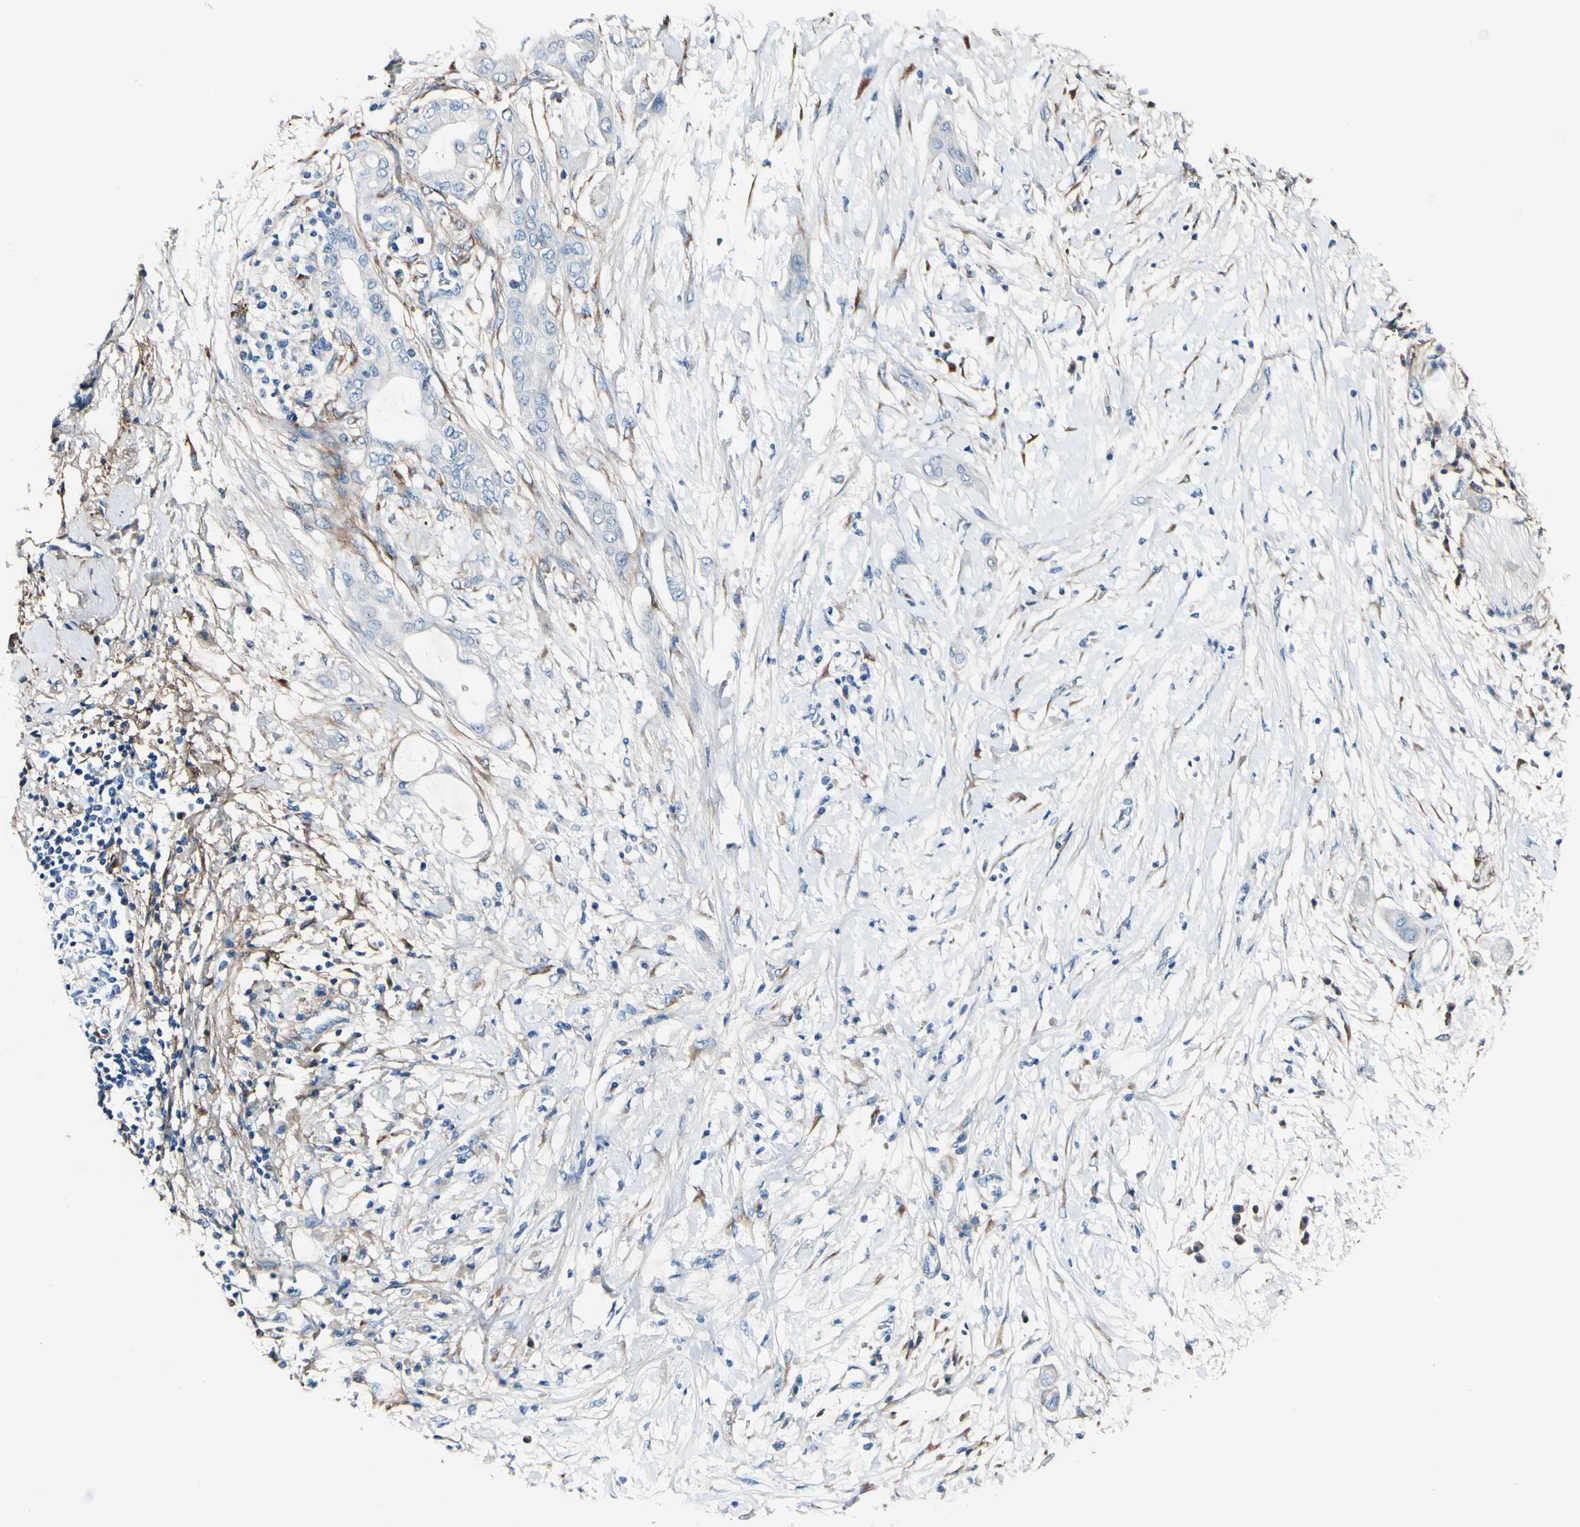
{"staining": {"intensity": "negative", "quantity": "none", "location": "none"}, "tissue": "pancreatic cancer", "cell_type": "Tumor cells", "image_type": "cancer", "snomed": [{"axis": "morphology", "description": "Adenocarcinoma, NOS"}, {"axis": "morphology", "description": "Adenocarcinoma, metastatic, NOS"}, {"axis": "topography", "description": "Lymph node"}, {"axis": "topography", "description": "Pancreas"}, {"axis": "topography", "description": "Duodenum"}], "caption": "Adenocarcinoma (pancreatic) was stained to show a protein in brown. There is no significant staining in tumor cells.", "gene": "COL6A3", "patient": {"sex": "female", "age": 64}}